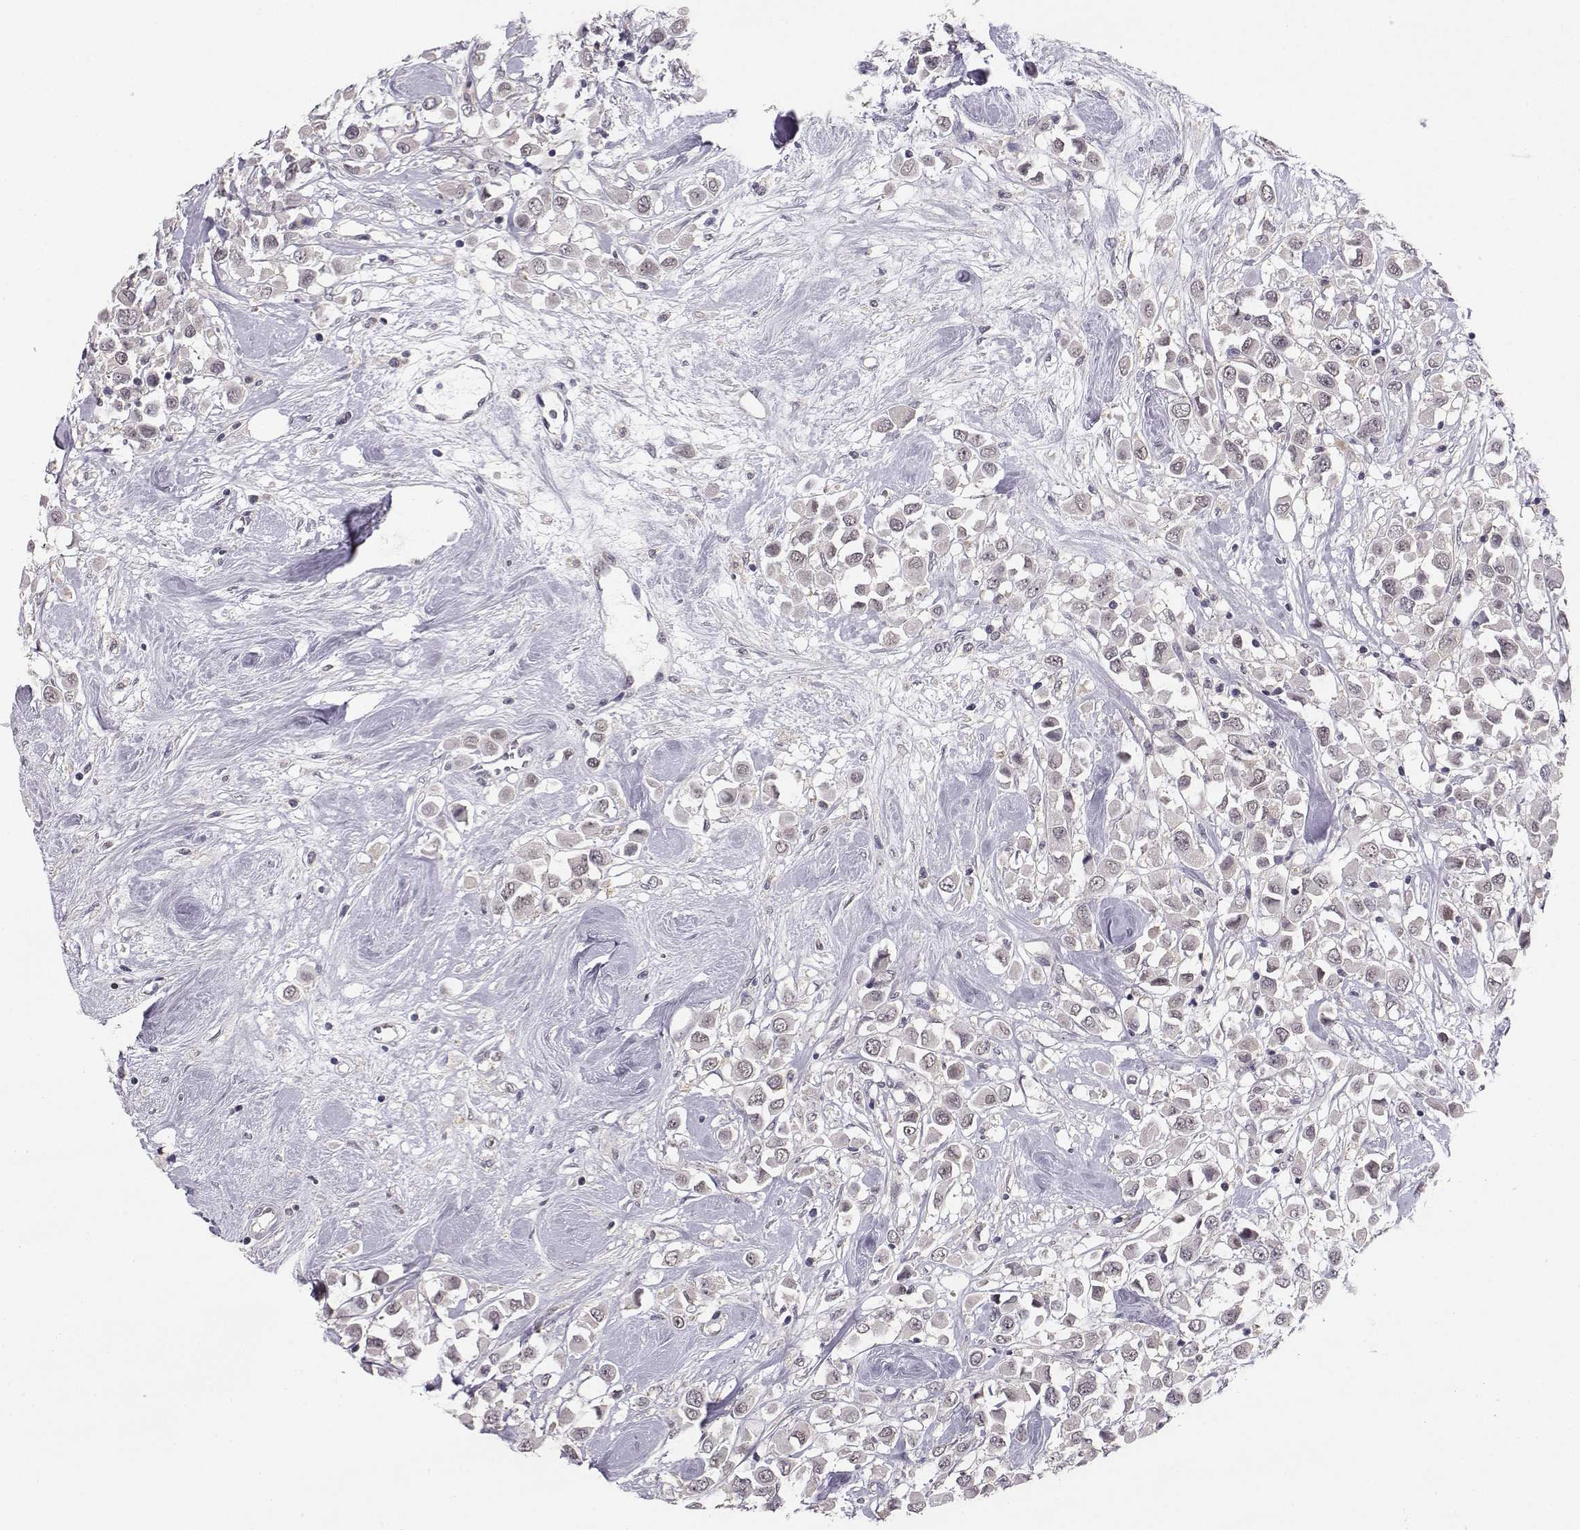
{"staining": {"intensity": "negative", "quantity": "none", "location": "none"}, "tissue": "breast cancer", "cell_type": "Tumor cells", "image_type": "cancer", "snomed": [{"axis": "morphology", "description": "Duct carcinoma"}, {"axis": "topography", "description": "Breast"}], "caption": "This image is of infiltrating ductal carcinoma (breast) stained with immunohistochemistry to label a protein in brown with the nuclei are counter-stained blue. There is no positivity in tumor cells. (IHC, brightfield microscopy, high magnification).", "gene": "KIF13B", "patient": {"sex": "female", "age": 61}}